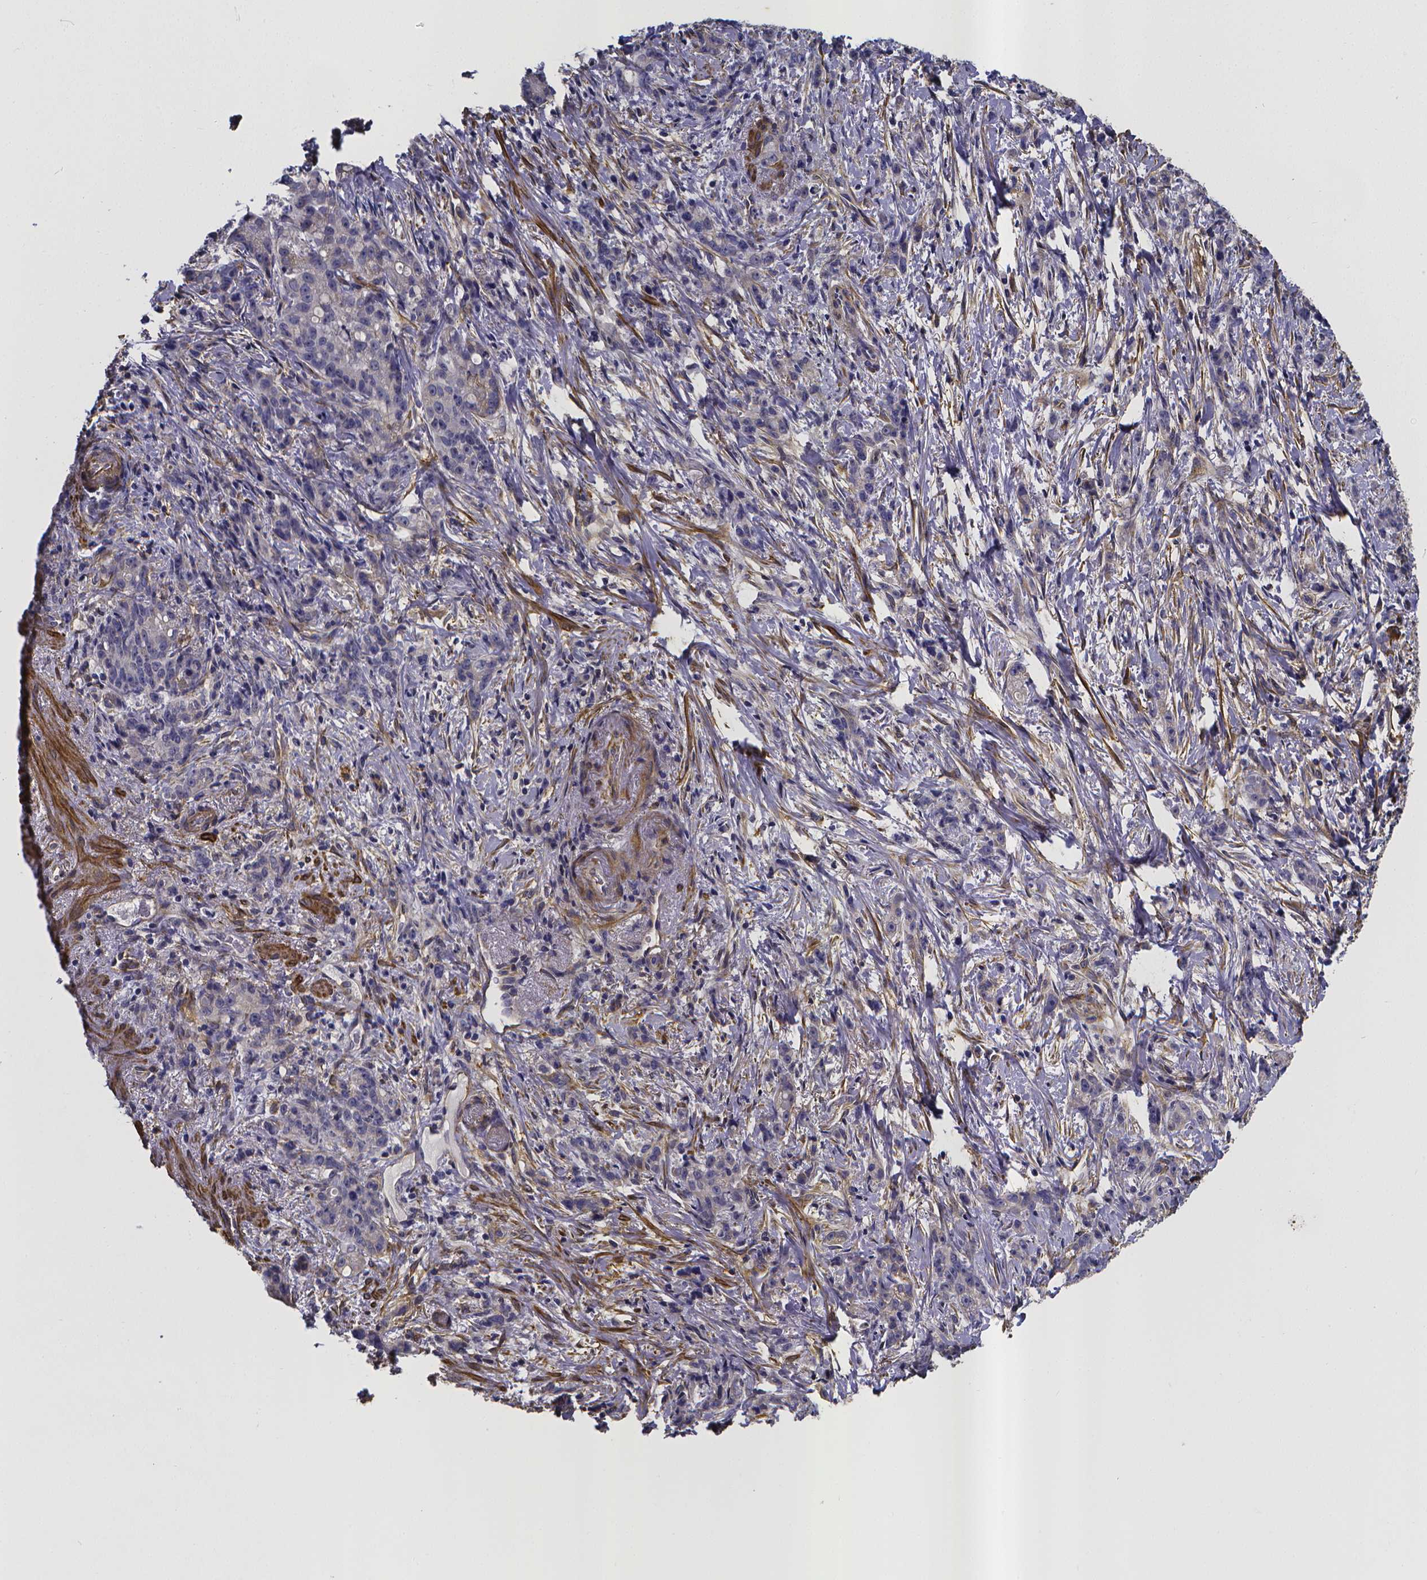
{"staining": {"intensity": "negative", "quantity": "none", "location": "none"}, "tissue": "stomach cancer", "cell_type": "Tumor cells", "image_type": "cancer", "snomed": [{"axis": "morphology", "description": "Adenocarcinoma, NOS"}, {"axis": "topography", "description": "Stomach, lower"}], "caption": "Image shows no significant protein staining in tumor cells of stomach cancer.", "gene": "RERG", "patient": {"sex": "male", "age": 88}}